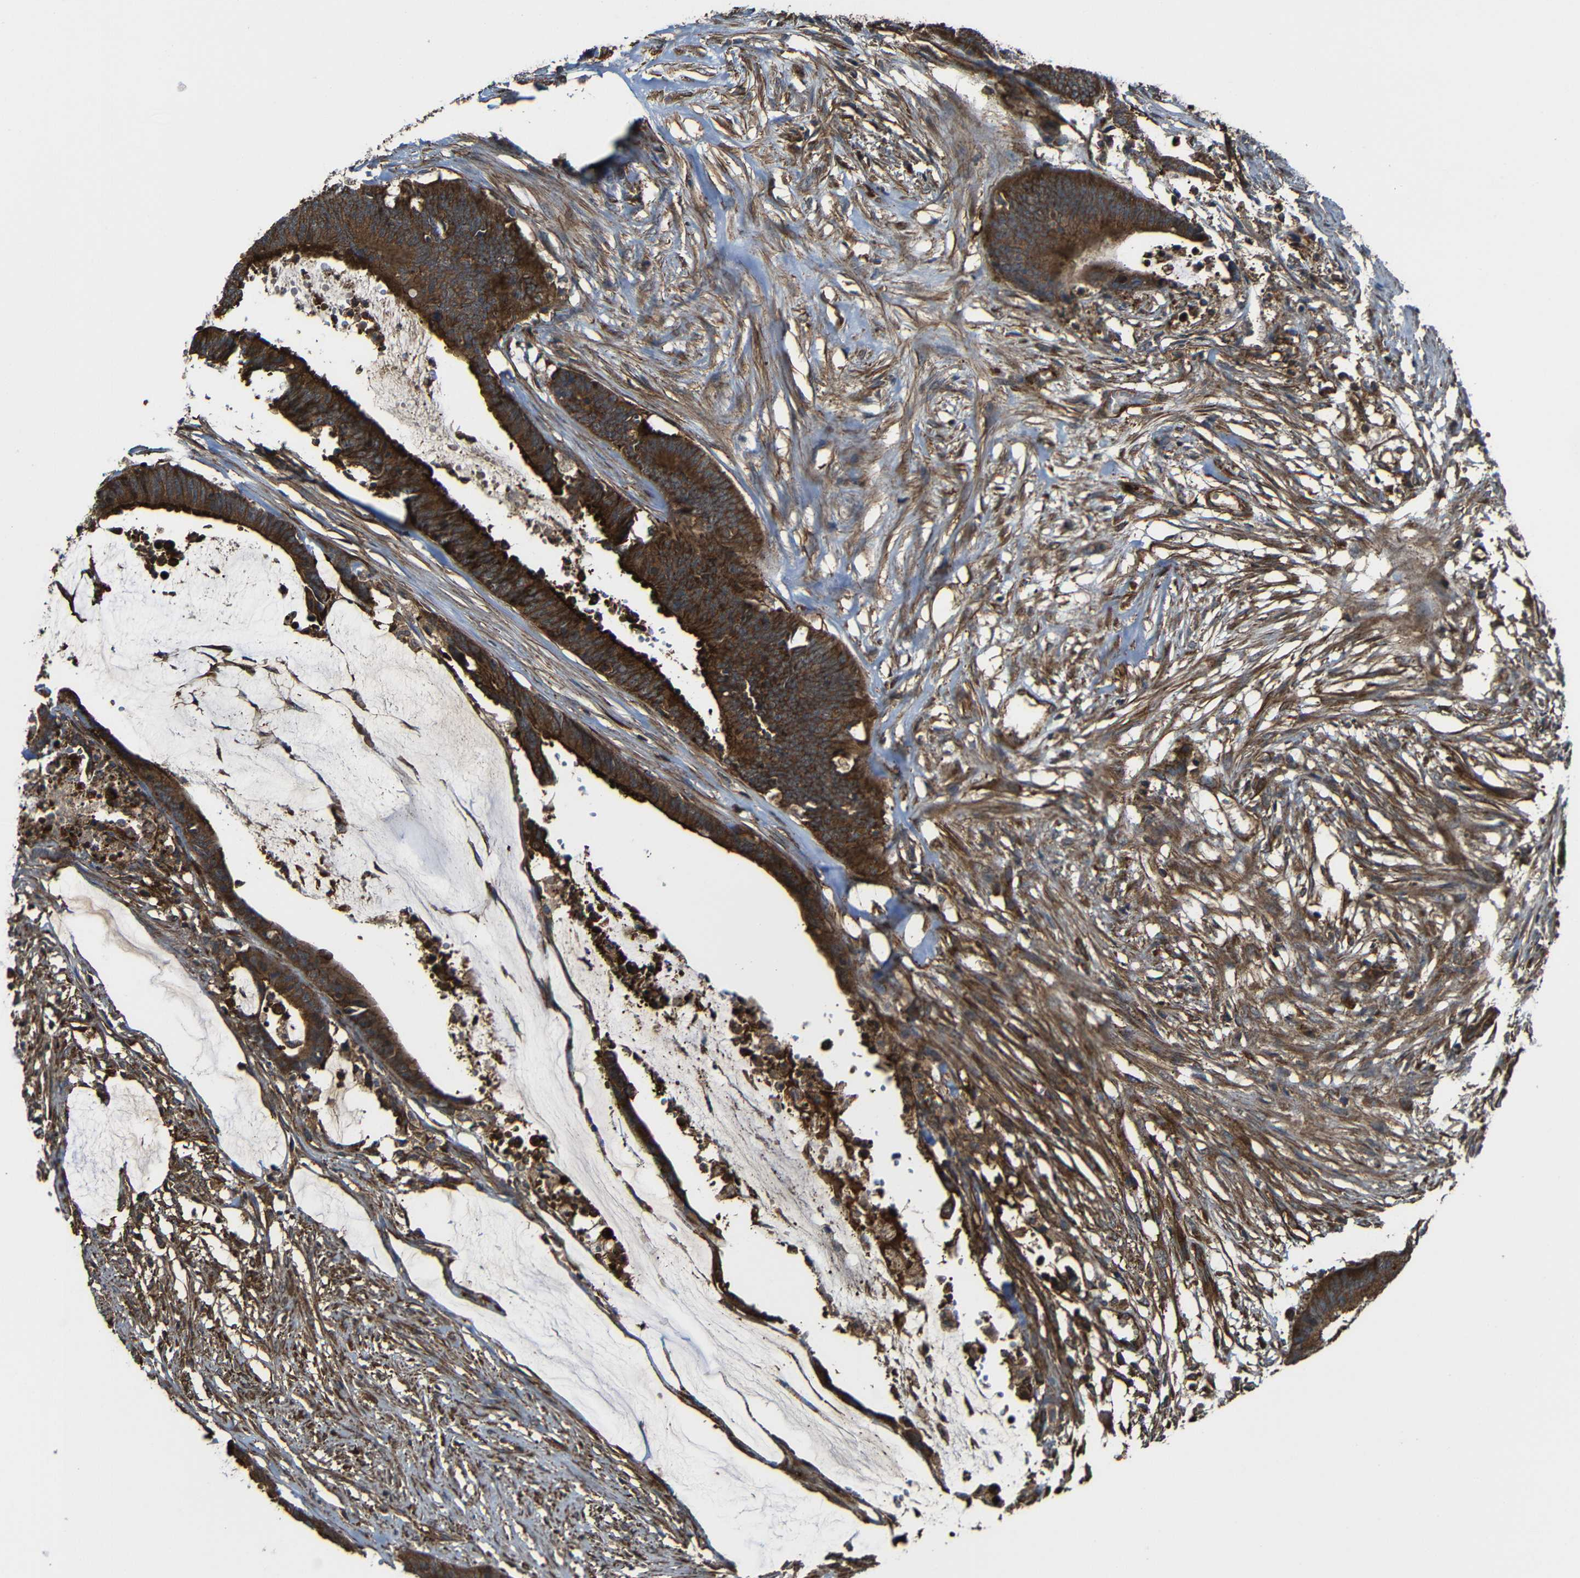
{"staining": {"intensity": "strong", "quantity": ">75%", "location": "cytoplasmic/membranous"}, "tissue": "colorectal cancer", "cell_type": "Tumor cells", "image_type": "cancer", "snomed": [{"axis": "morphology", "description": "Adenocarcinoma, NOS"}, {"axis": "topography", "description": "Rectum"}], "caption": "Approximately >75% of tumor cells in human colorectal cancer (adenocarcinoma) demonstrate strong cytoplasmic/membranous protein positivity as visualized by brown immunohistochemical staining.", "gene": "PTCH1", "patient": {"sex": "female", "age": 66}}